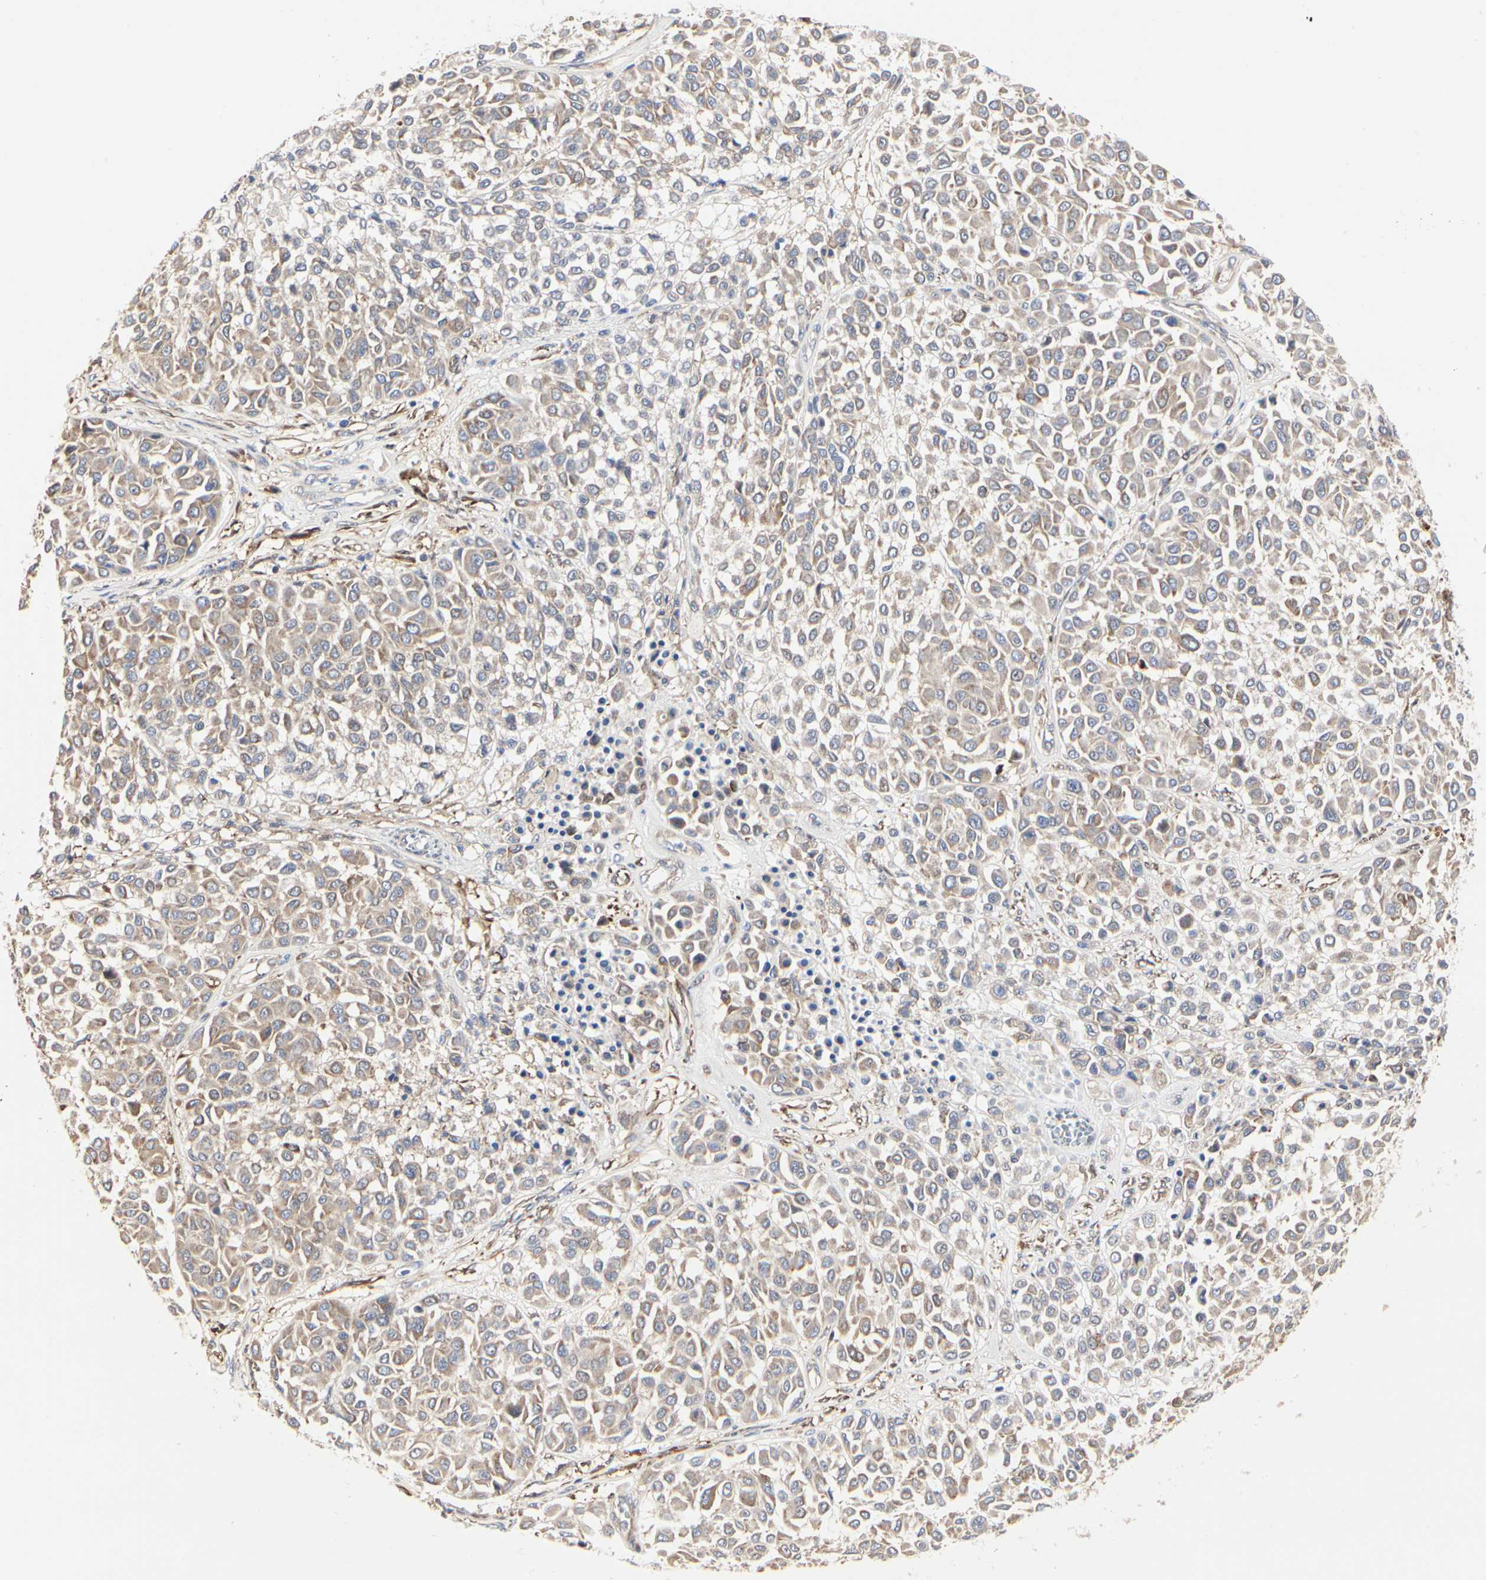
{"staining": {"intensity": "weak", "quantity": ">75%", "location": "cytoplasmic/membranous"}, "tissue": "melanoma", "cell_type": "Tumor cells", "image_type": "cancer", "snomed": [{"axis": "morphology", "description": "Malignant melanoma, Metastatic site"}, {"axis": "topography", "description": "Soft tissue"}], "caption": "DAB (3,3'-diaminobenzidine) immunohistochemical staining of malignant melanoma (metastatic site) reveals weak cytoplasmic/membranous protein positivity in about >75% of tumor cells. (brown staining indicates protein expression, while blue staining denotes nuclei).", "gene": "C3orf52", "patient": {"sex": "male", "age": 41}}